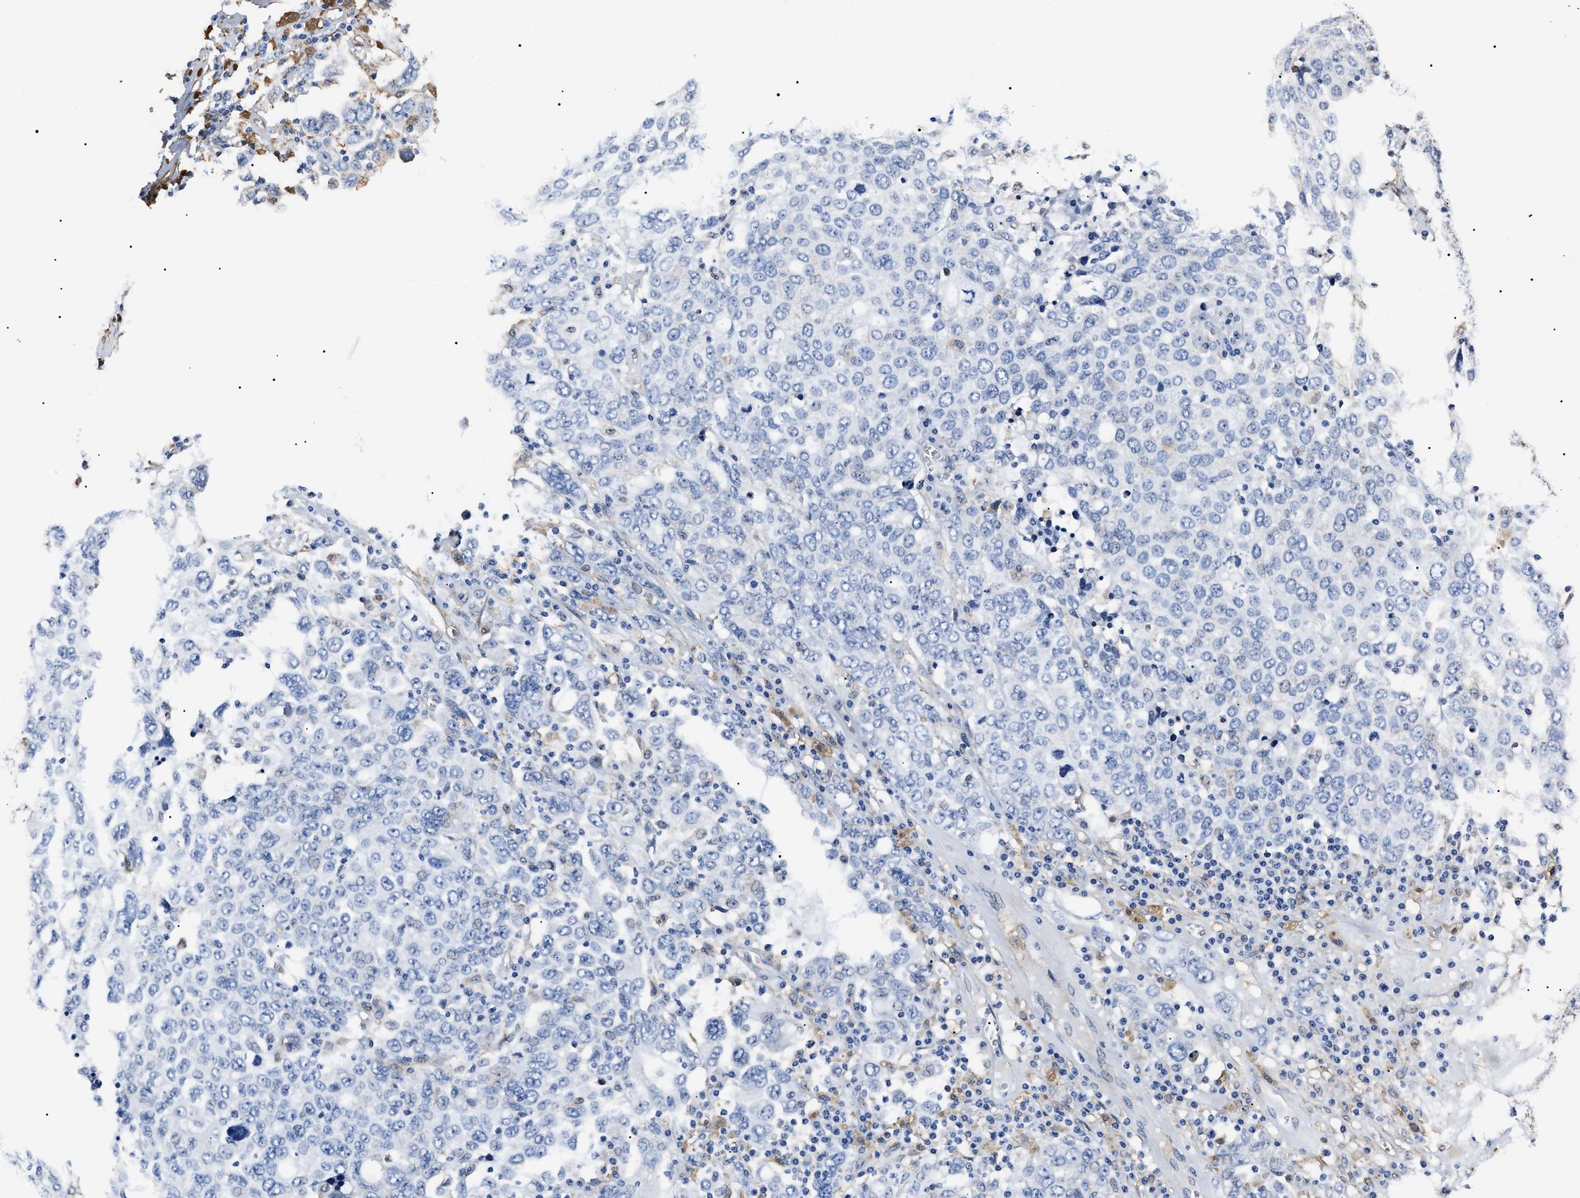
{"staining": {"intensity": "negative", "quantity": "none", "location": "none"}, "tissue": "ovarian cancer", "cell_type": "Tumor cells", "image_type": "cancer", "snomed": [{"axis": "morphology", "description": "Carcinoma, endometroid"}, {"axis": "topography", "description": "Ovary"}], "caption": "Immunohistochemistry (IHC) histopathology image of neoplastic tissue: human ovarian cancer stained with DAB (3,3'-diaminobenzidine) shows no significant protein expression in tumor cells.", "gene": "ALDH1A1", "patient": {"sex": "female", "age": 62}}